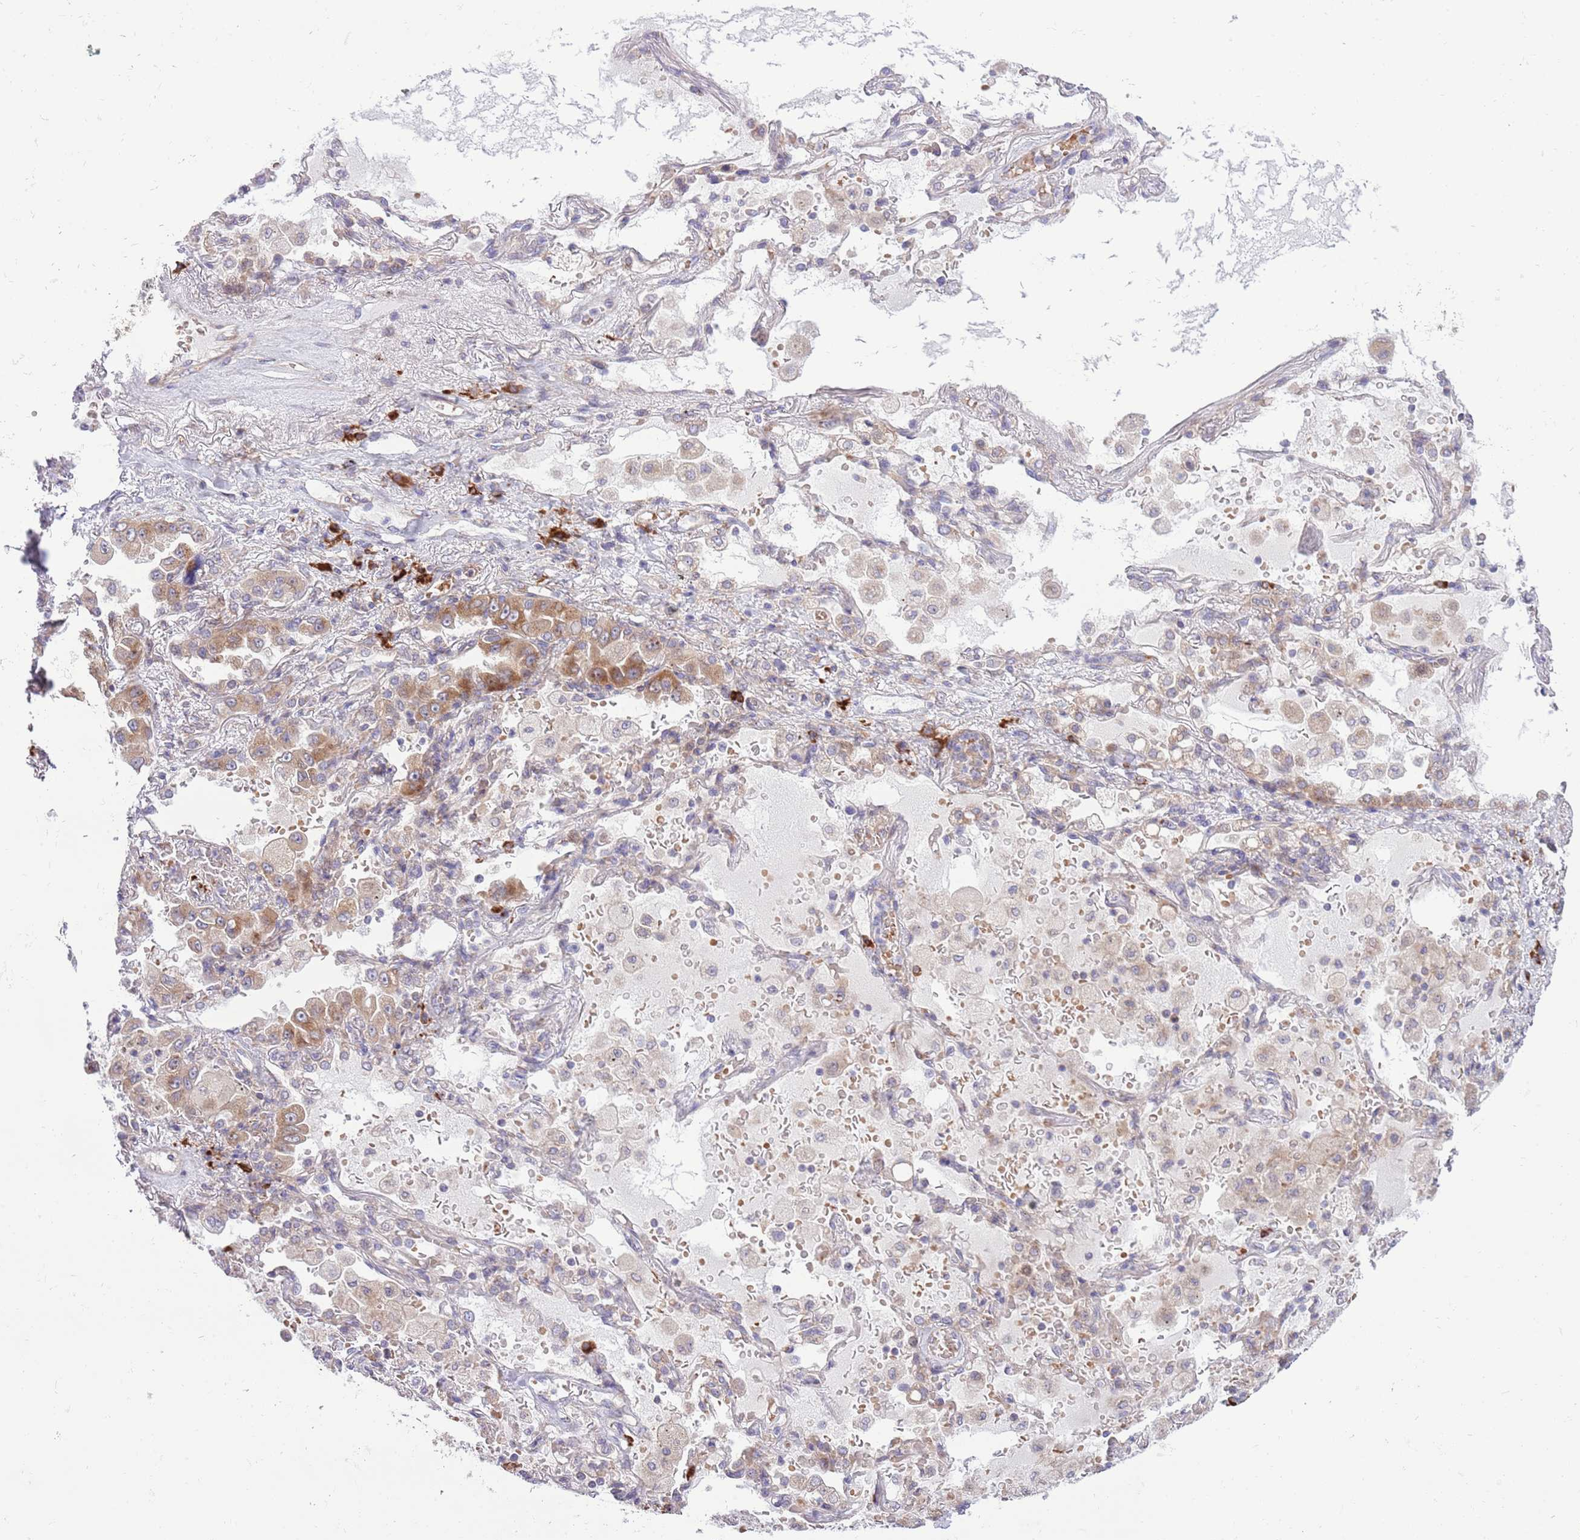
{"staining": {"intensity": "moderate", "quantity": ">75%", "location": "cytoplasmic/membranous"}, "tissue": "lung cancer", "cell_type": "Tumor cells", "image_type": "cancer", "snomed": [{"axis": "morphology", "description": "Squamous cell carcinoma, NOS"}, {"axis": "topography", "description": "Lung"}], "caption": "Immunohistochemistry (IHC) photomicrograph of neoplastic tissue: human lung cancer stained using immunohistochemistry shows medium levels of moderate protein expression localized specifically in the cytoplasmic/membranous of tumor cells, appearing as a cytoplasmic/membranous brown color.", "gene": "DAND5", "patient": {"sex": "male", "age": 74}}